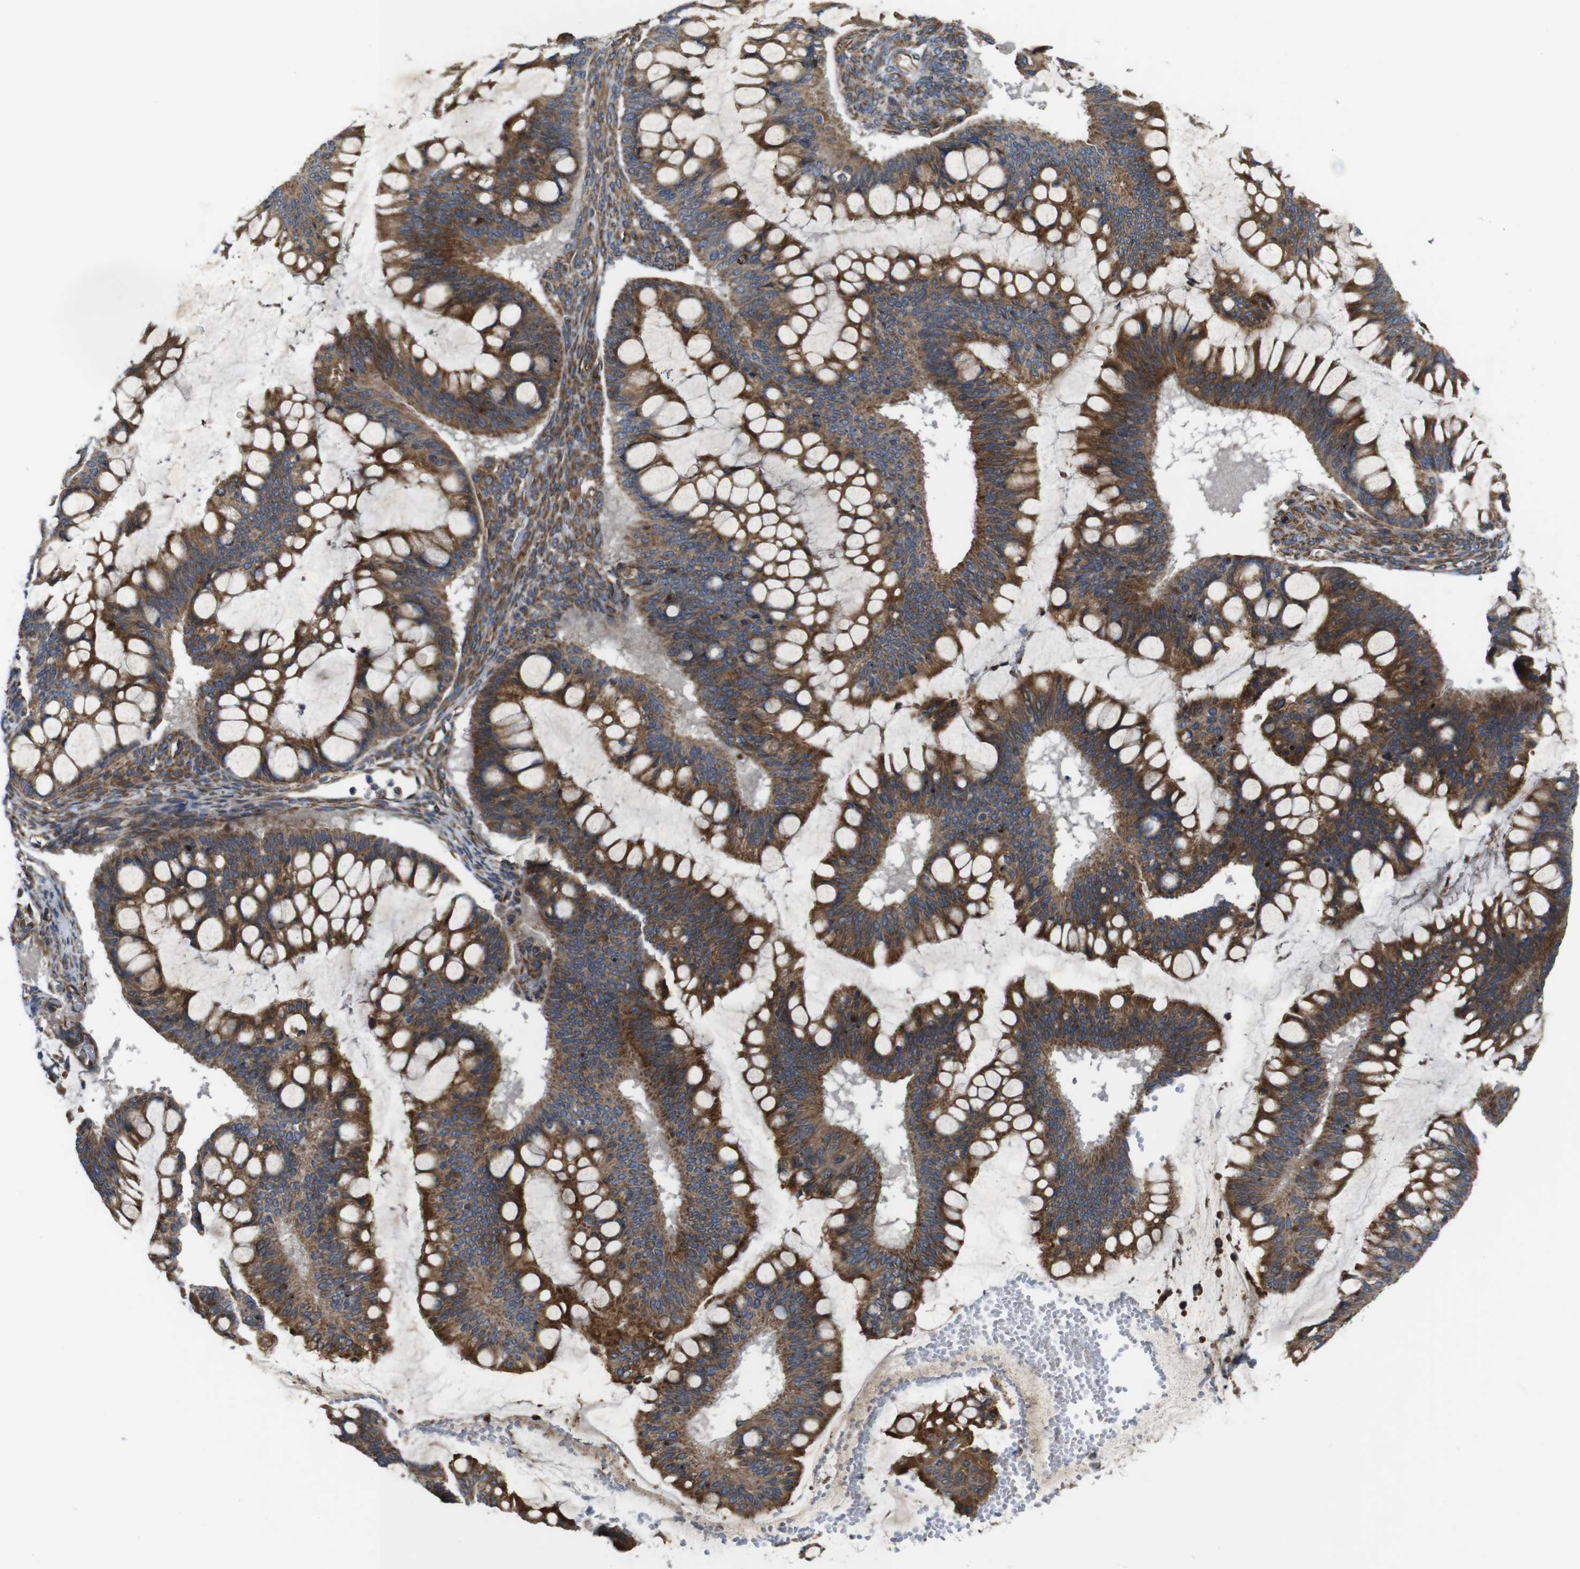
{"staining": {"intensity": "strong", "quantity": ">75%", "location": "cytoplasmic/membranous"}, "tissue": "ovarian cancer", "cell_type": "Tumor cells", "image_type": "cancer", "snomed": [{"axis": "morphology", "description": "Cystadenocarcinoma, mucinous, NOS"}, {"axis": "topography", "description": "Ovary"}], "caption": "IHC staining of ovarian cancer (mucinous cystadenocarcinoma), which demonstrates high levels of strong cytoplasmic/membranous positivity in approximately >75% of tumor cells indicating strong cytoplasmic/membranous protein expression. The staining was performed using DAB (3,3'-diaminobenzidine) (brown) for protein detection and nuclei were counterstained in hematoxylin (blue).", "gene": "POMK", "patient": {"sex": "female", "age": 73}}